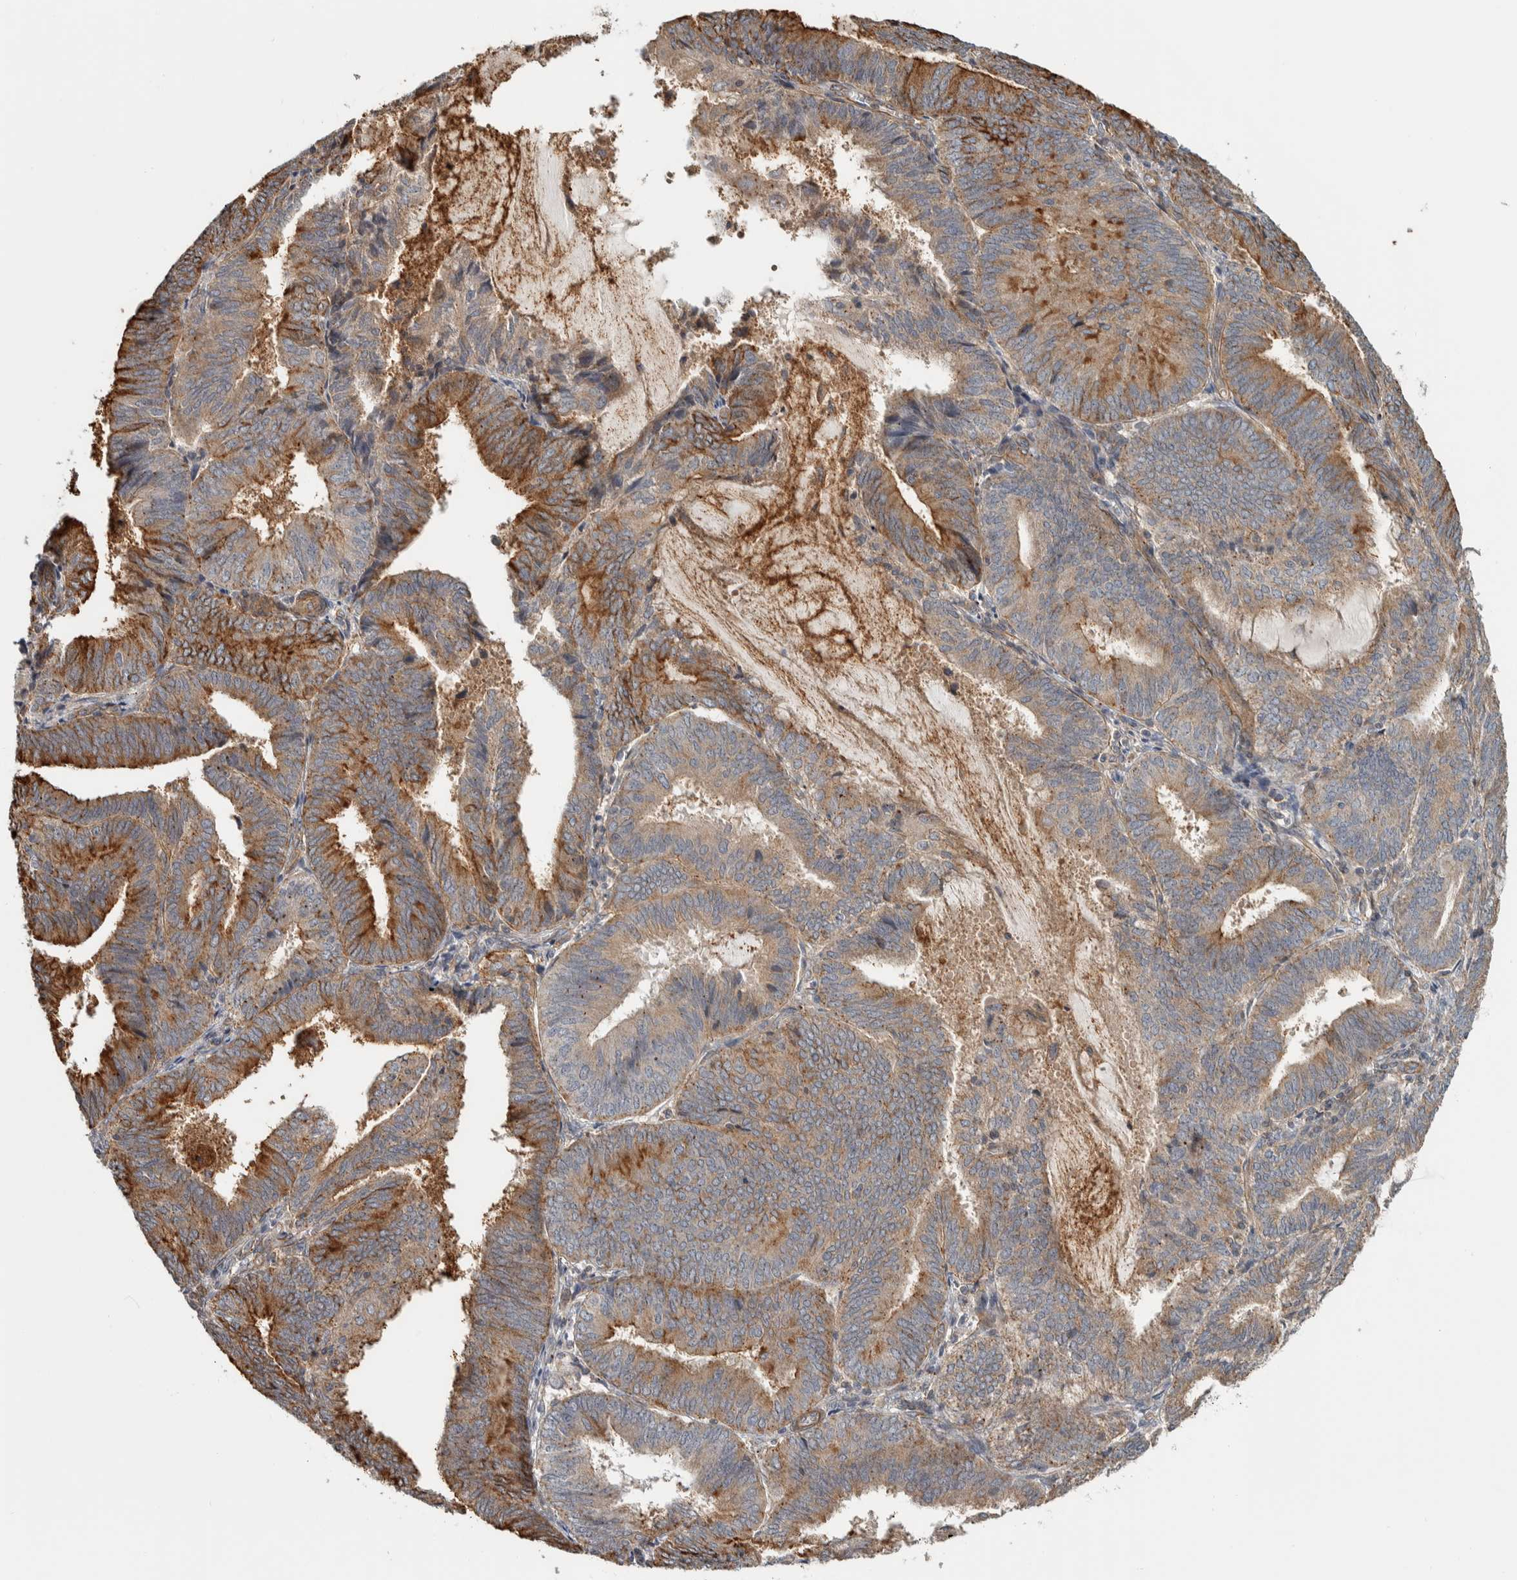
{"staining": {"intensity": "moderate", "quantity": ">75%", "location": "cytoplasmic/membranous"}, "tissue": "endometrial cancer", "cell_type": "Tumor cells", "image_type": "cancer", "snomed": [{"axis": "morphology", "description": "Adenocarcinoma, NOS"}, {"axis": "topography", "description": "Endometrium"}], "caption": "Moderate cytoplasmic/membranous staining is present in approximately >75% of tumor cells in endometrial cancer. (DAB (3,3'-diaminobenzidine) IHC, brown staining for protein, blue staining for nuclei).", "gene": "TBC1D31", "patient": {"sex": "female", "age": 81}}